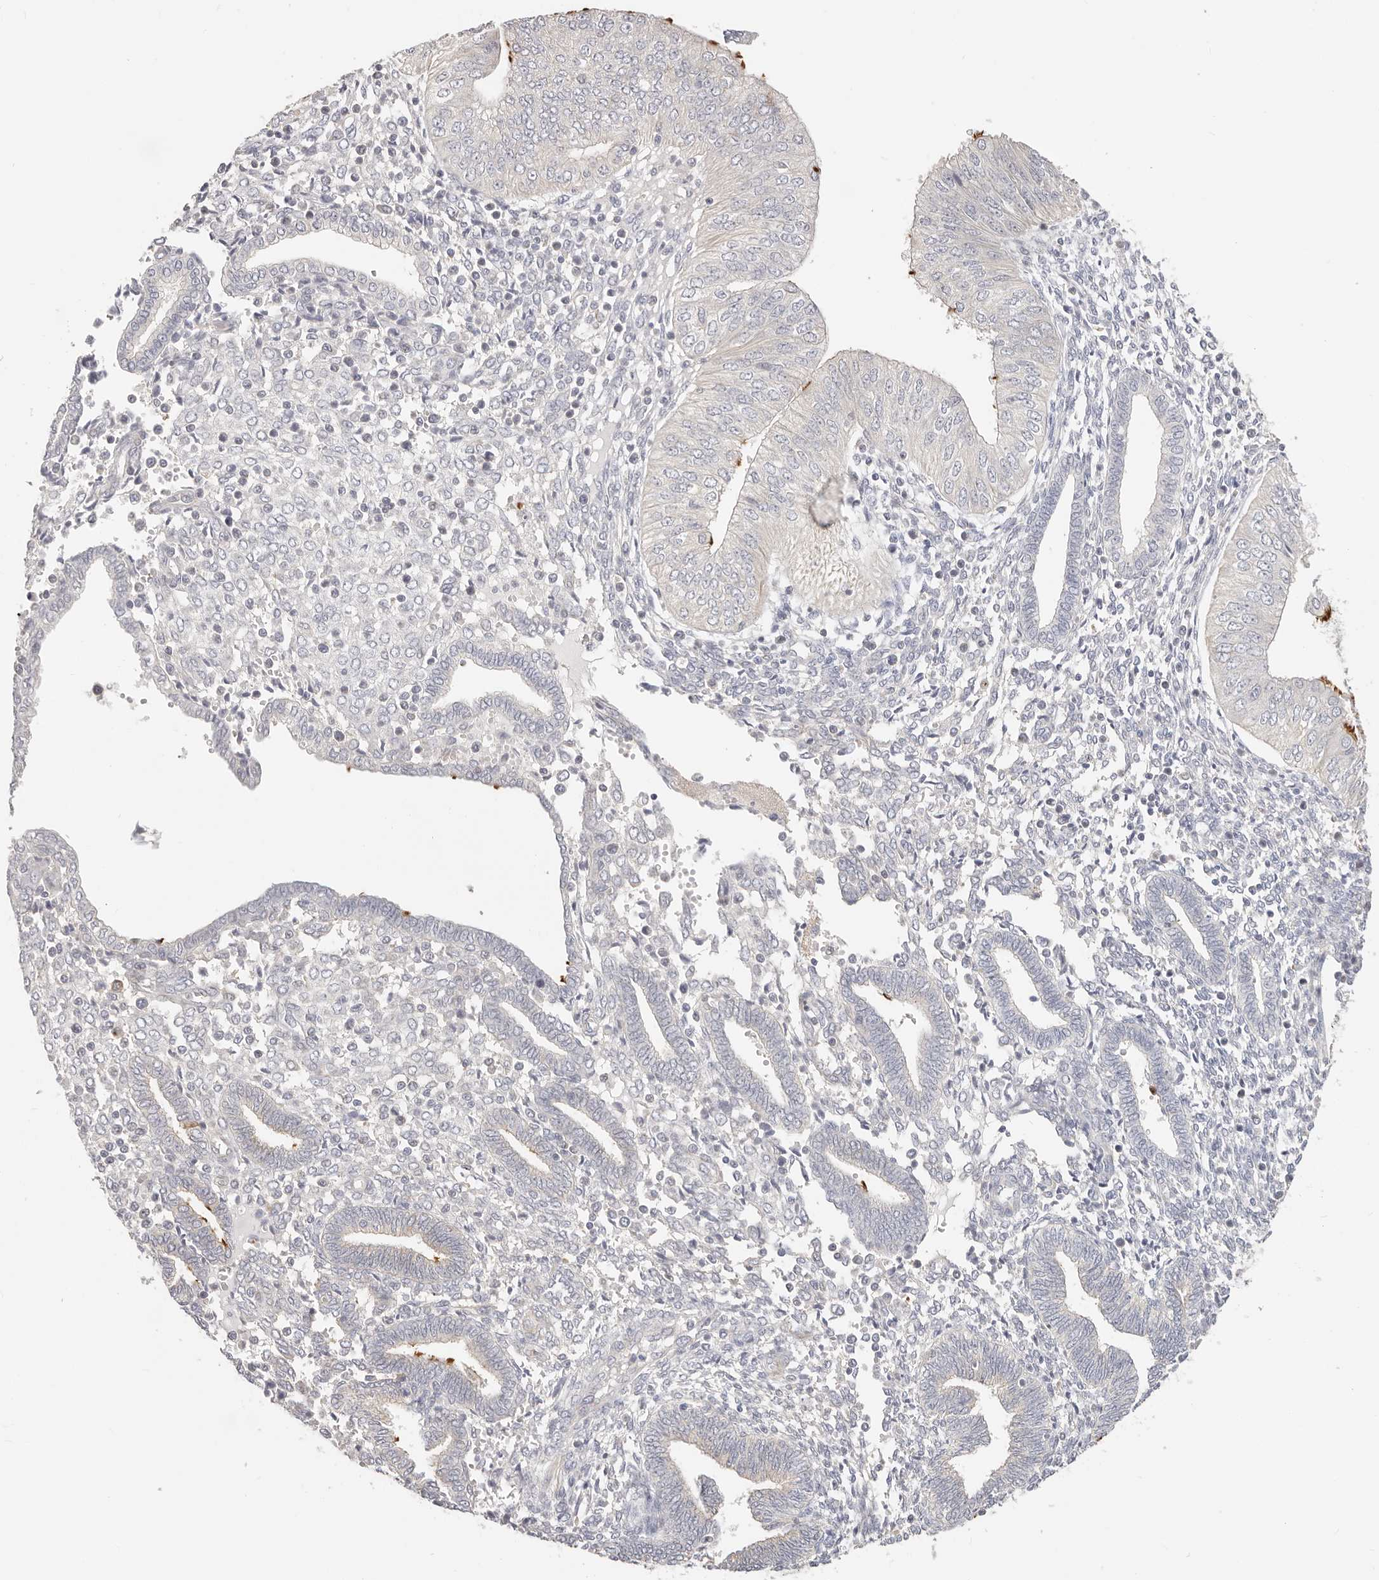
{"staining": {"intensity": "negative", "quantity": "none", "location": "none"}, "tissue": "endometrial cancer", "cell_type": "Tumor cells", "image_type": "cancer", "snomed": [{"axis": "morphology", "description": "Normal tissue, NOS"}, {"axis": "morphology", "description": "Adenocarcinoma, NOS"}, {"axis": "topography", "description": "Endometrium"}], "caption": "The immunohistochemistry image has no significant expression in tumor cells of endometrial cancer tissue.", "gene": "DTNBP1", "patient": {"sex": "female", "age": 53}}